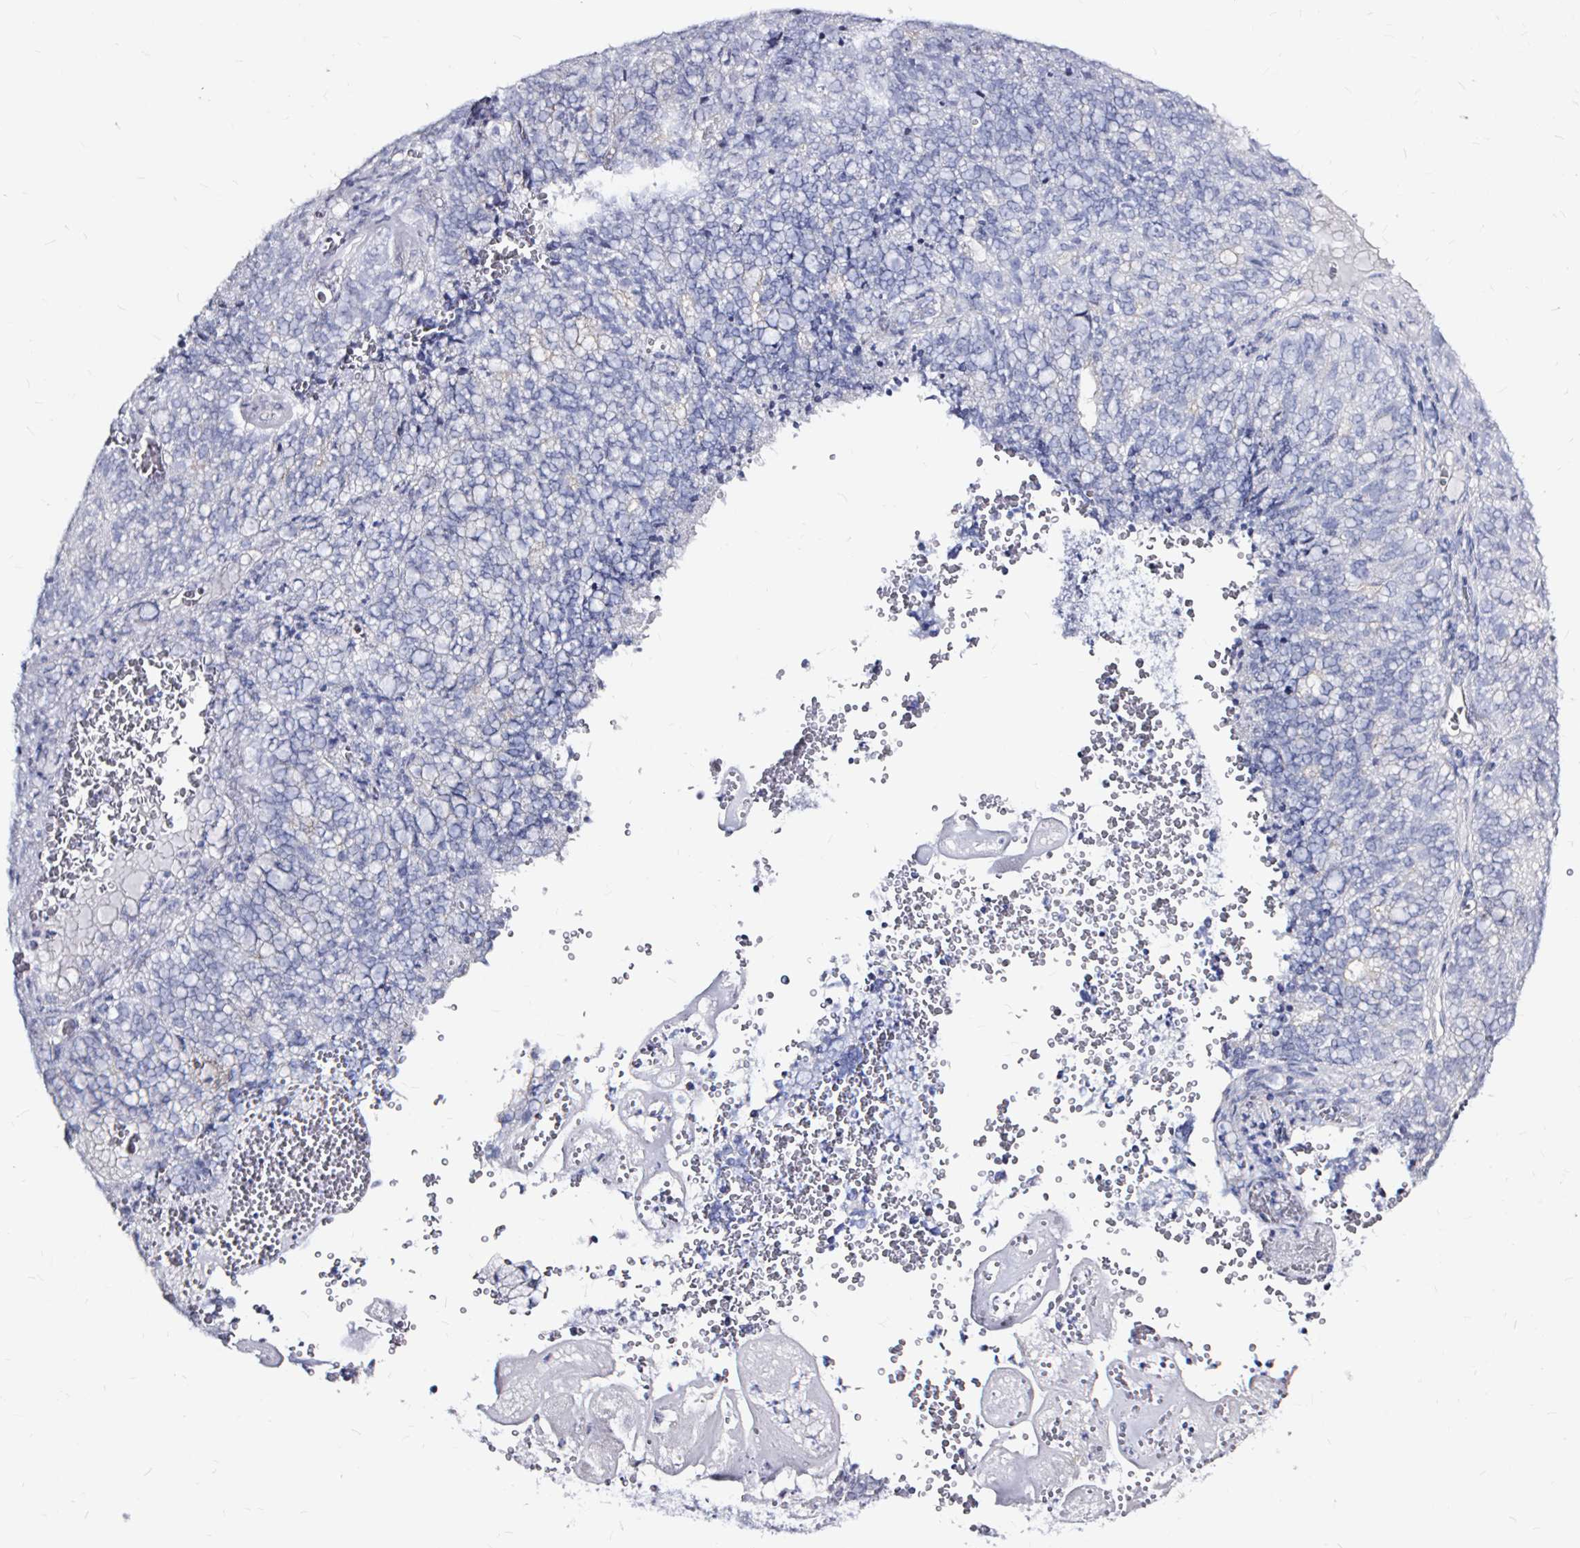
{"staining": {"intensity": "negative", "quantity": "none", "location": "none"}, "tissue": "cervical cancer", "cell_type": "Tumor cells", "image_type": "cancer", "snomed": [{"axis": "morphology", "description": "Adenocarcinoma, NOS"}, {"axis": "topography", "description": "Cervix"}], "caption": "Immunohistochemistry photomicrograph of neoplastic tissue: human cervical cancer (adenocarcinoma) stained with DAB (3,3'-diaminobenzidine) demonstrates no significant protein expression in tumor cells.", "gene": "LUZP4", "patient": {"sex": "female", "age": 38}}